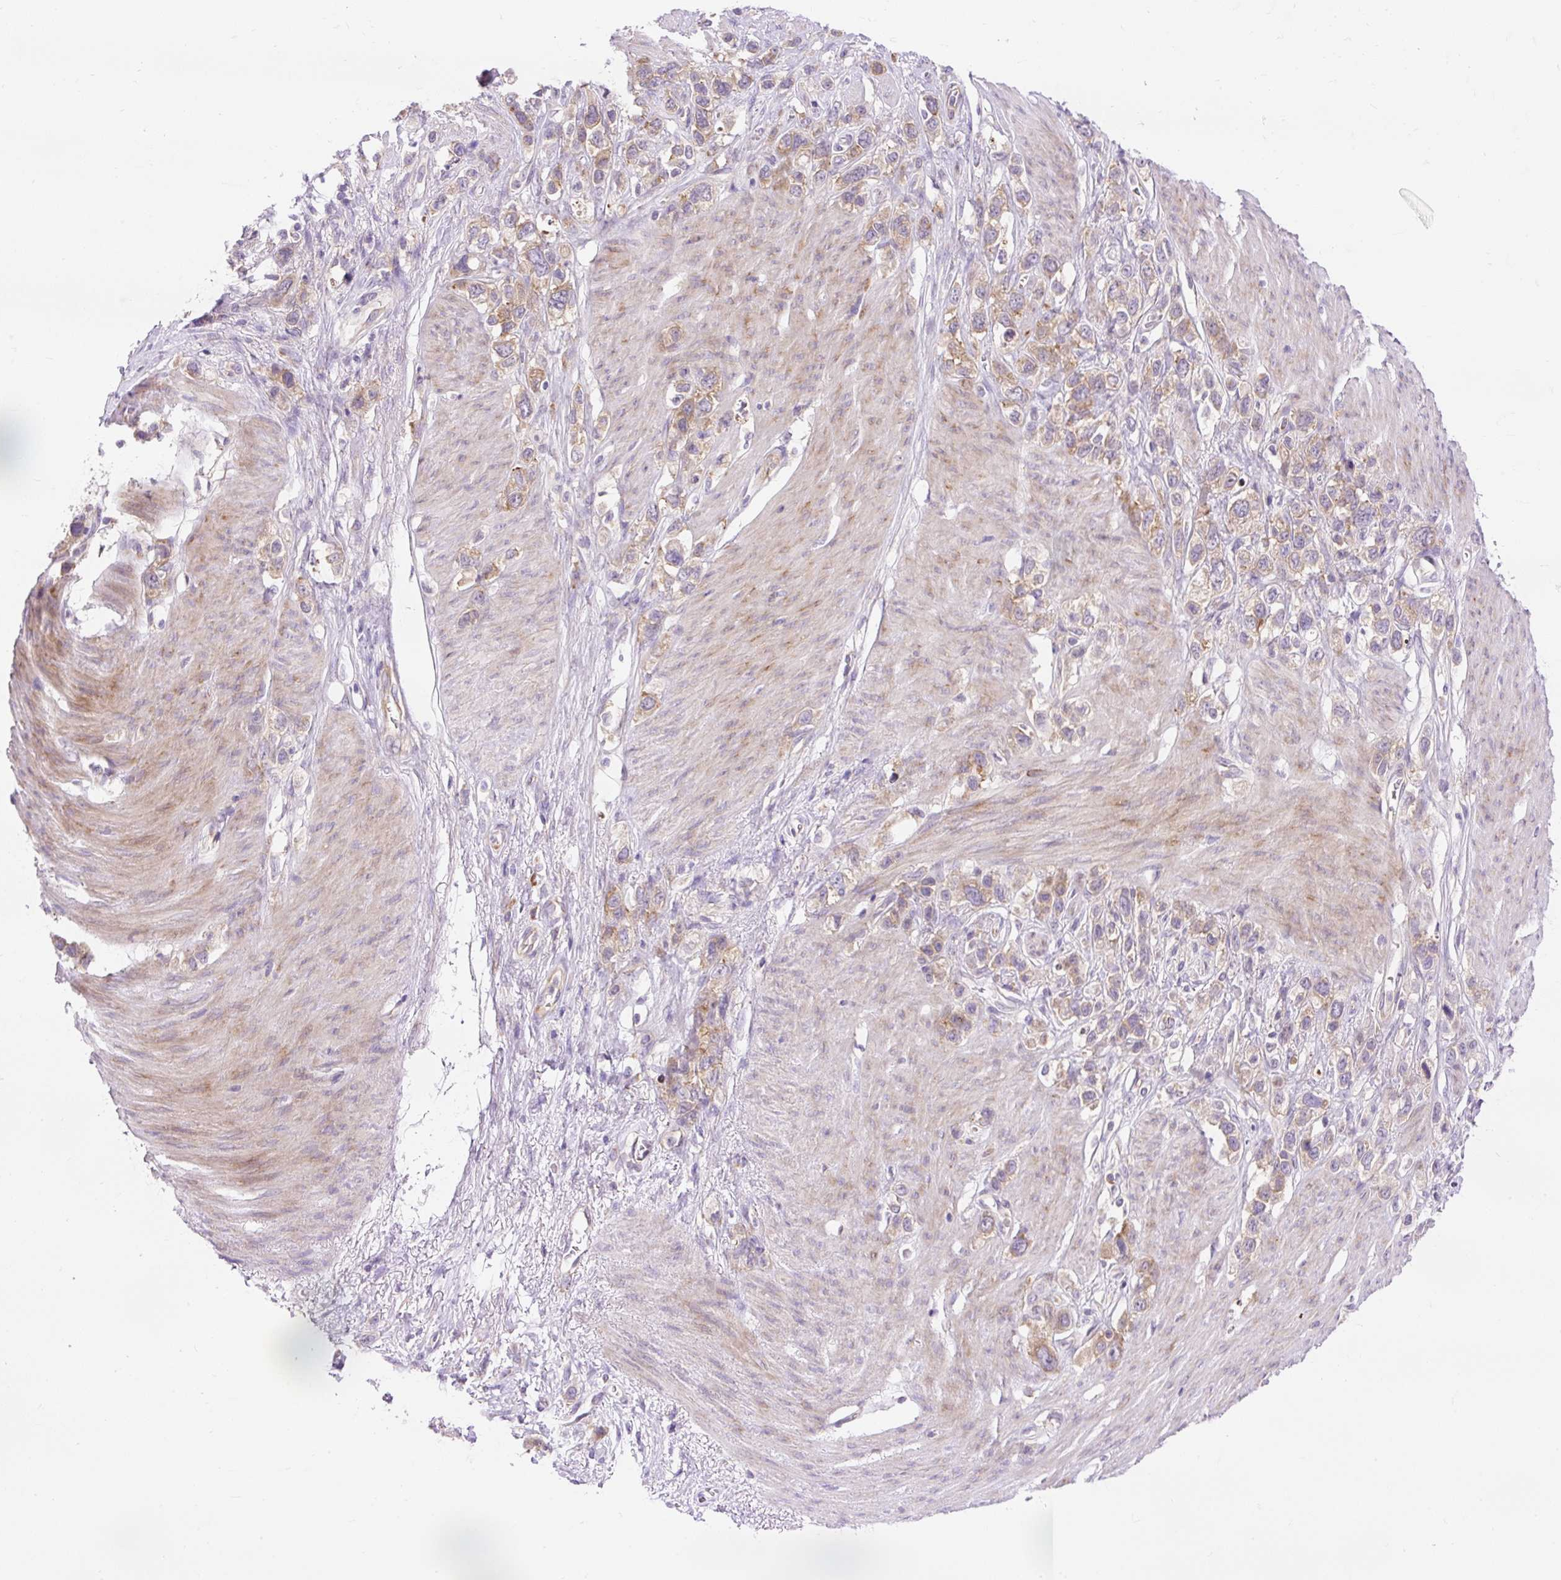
{"staining": {"intensity": "weak", "quantity": ">75%", "location": "cytoplasmic/membranous"}, "tissue": "stomach cancer", "cell_type": "Tumor cells", "image_type": "cancer", "snomed": [{"axis": "morphology", "description": "Adenocarcinoma, NOS"}, {"axis": "topography", "description": "Stomach"}], "caption": "The immunohistochemical stain highlights weak cytoplasmic/membranous positivity in tumor cells of stomach adenocarcinoma tissue.", "gene": "GPR45", "patient": {"sex": "female", "age": 65}}